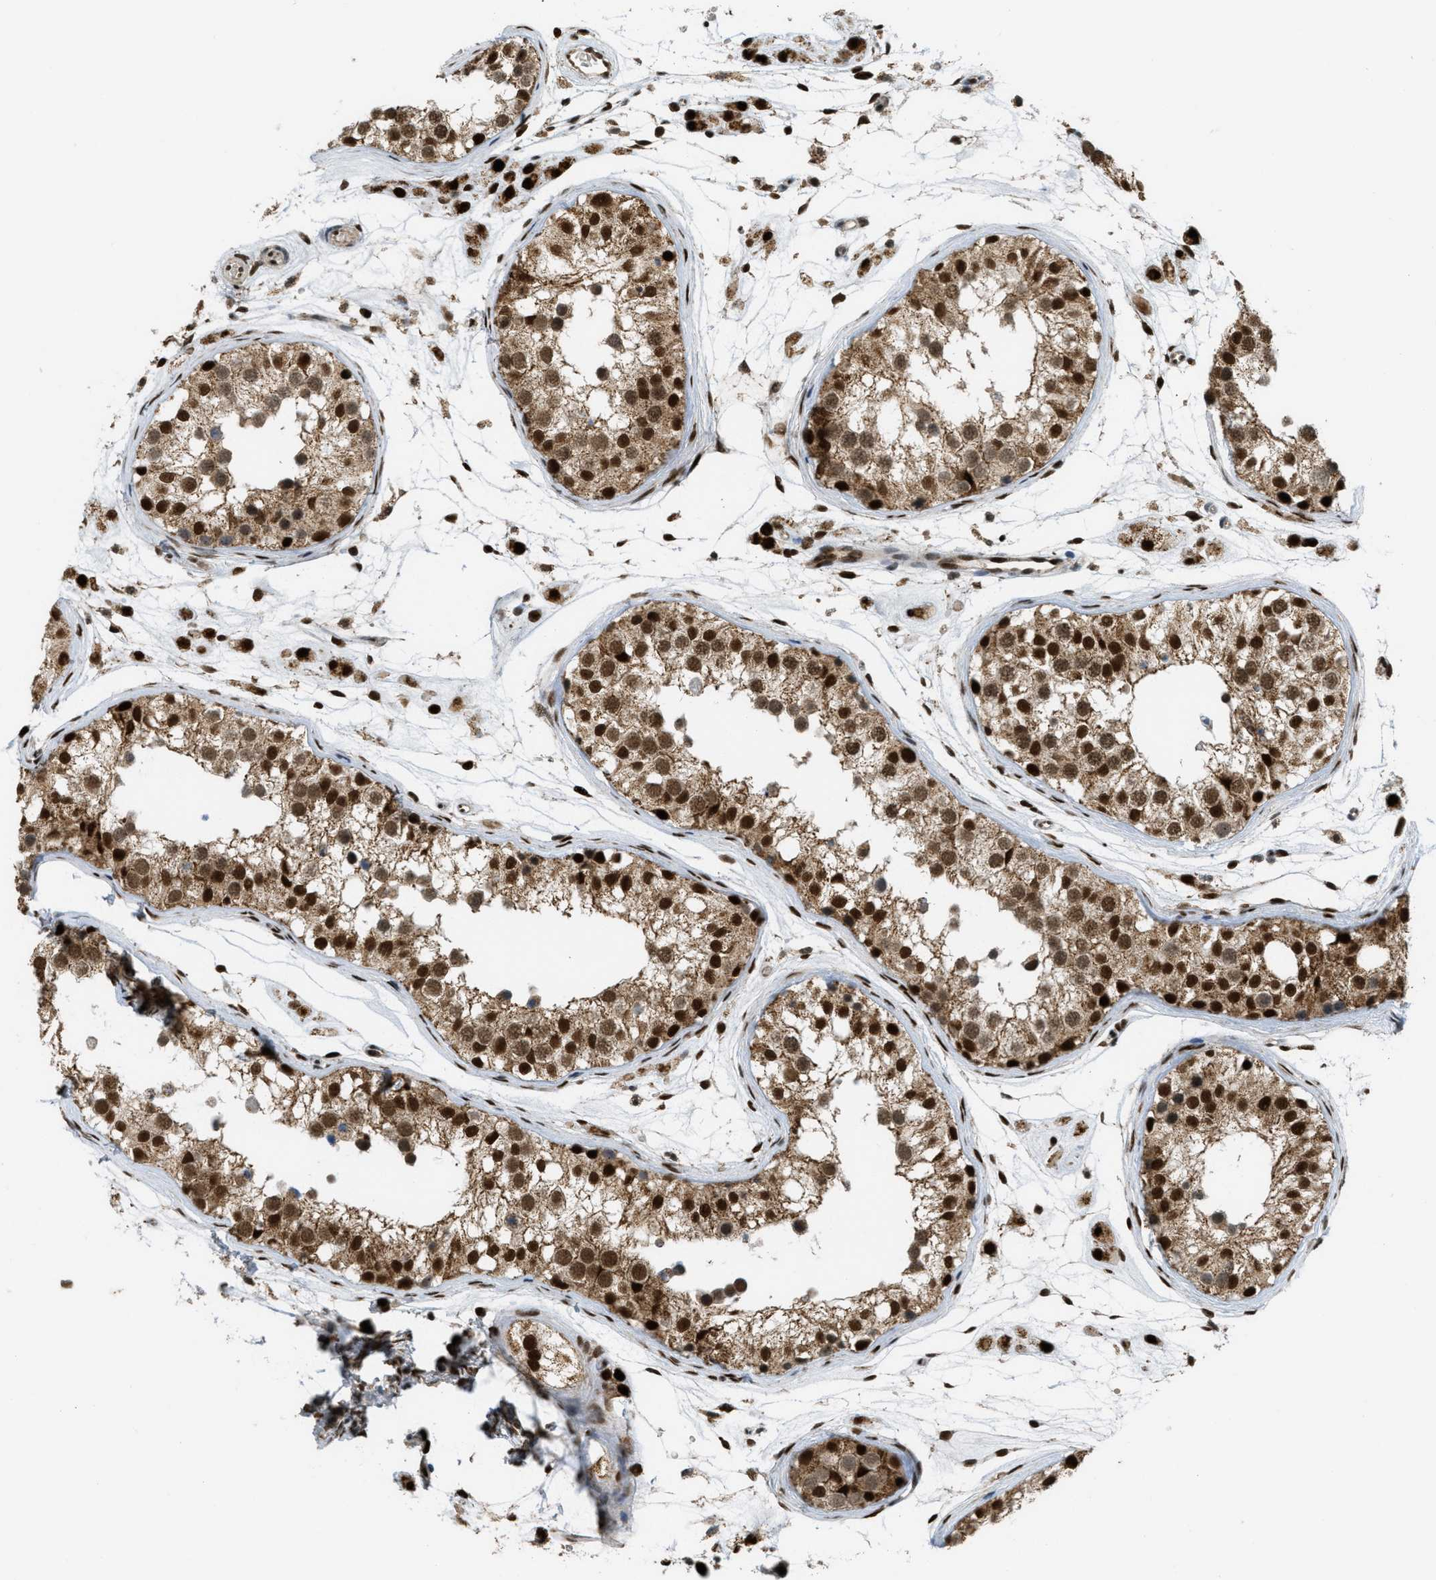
{"staining": {"intensity": "strong", "quantity": ">75%", "location": "cytoplasmic/membranous,nuclear"}, "tissue": "testis", "cell_type": "Cells in seminiferous ducts", "image_type": "normal", "snomed": [{"axis": "morphology", "description": "Normal tissue, NOS"}, {"axis": "morphology", "description": "Adenocarcinoma, metastatic, NOS"}, {"axis": "topography", "description": "Testis"}], "caption": "Brown immunohistochemical staining in unremarkable human testis displays strong cytoplasmic/membranous,nuclear positivity in about >75% of cells in seminiferous ducts.", "gene": "TLK1", "patient": {"sex": "male", "age": 26}}